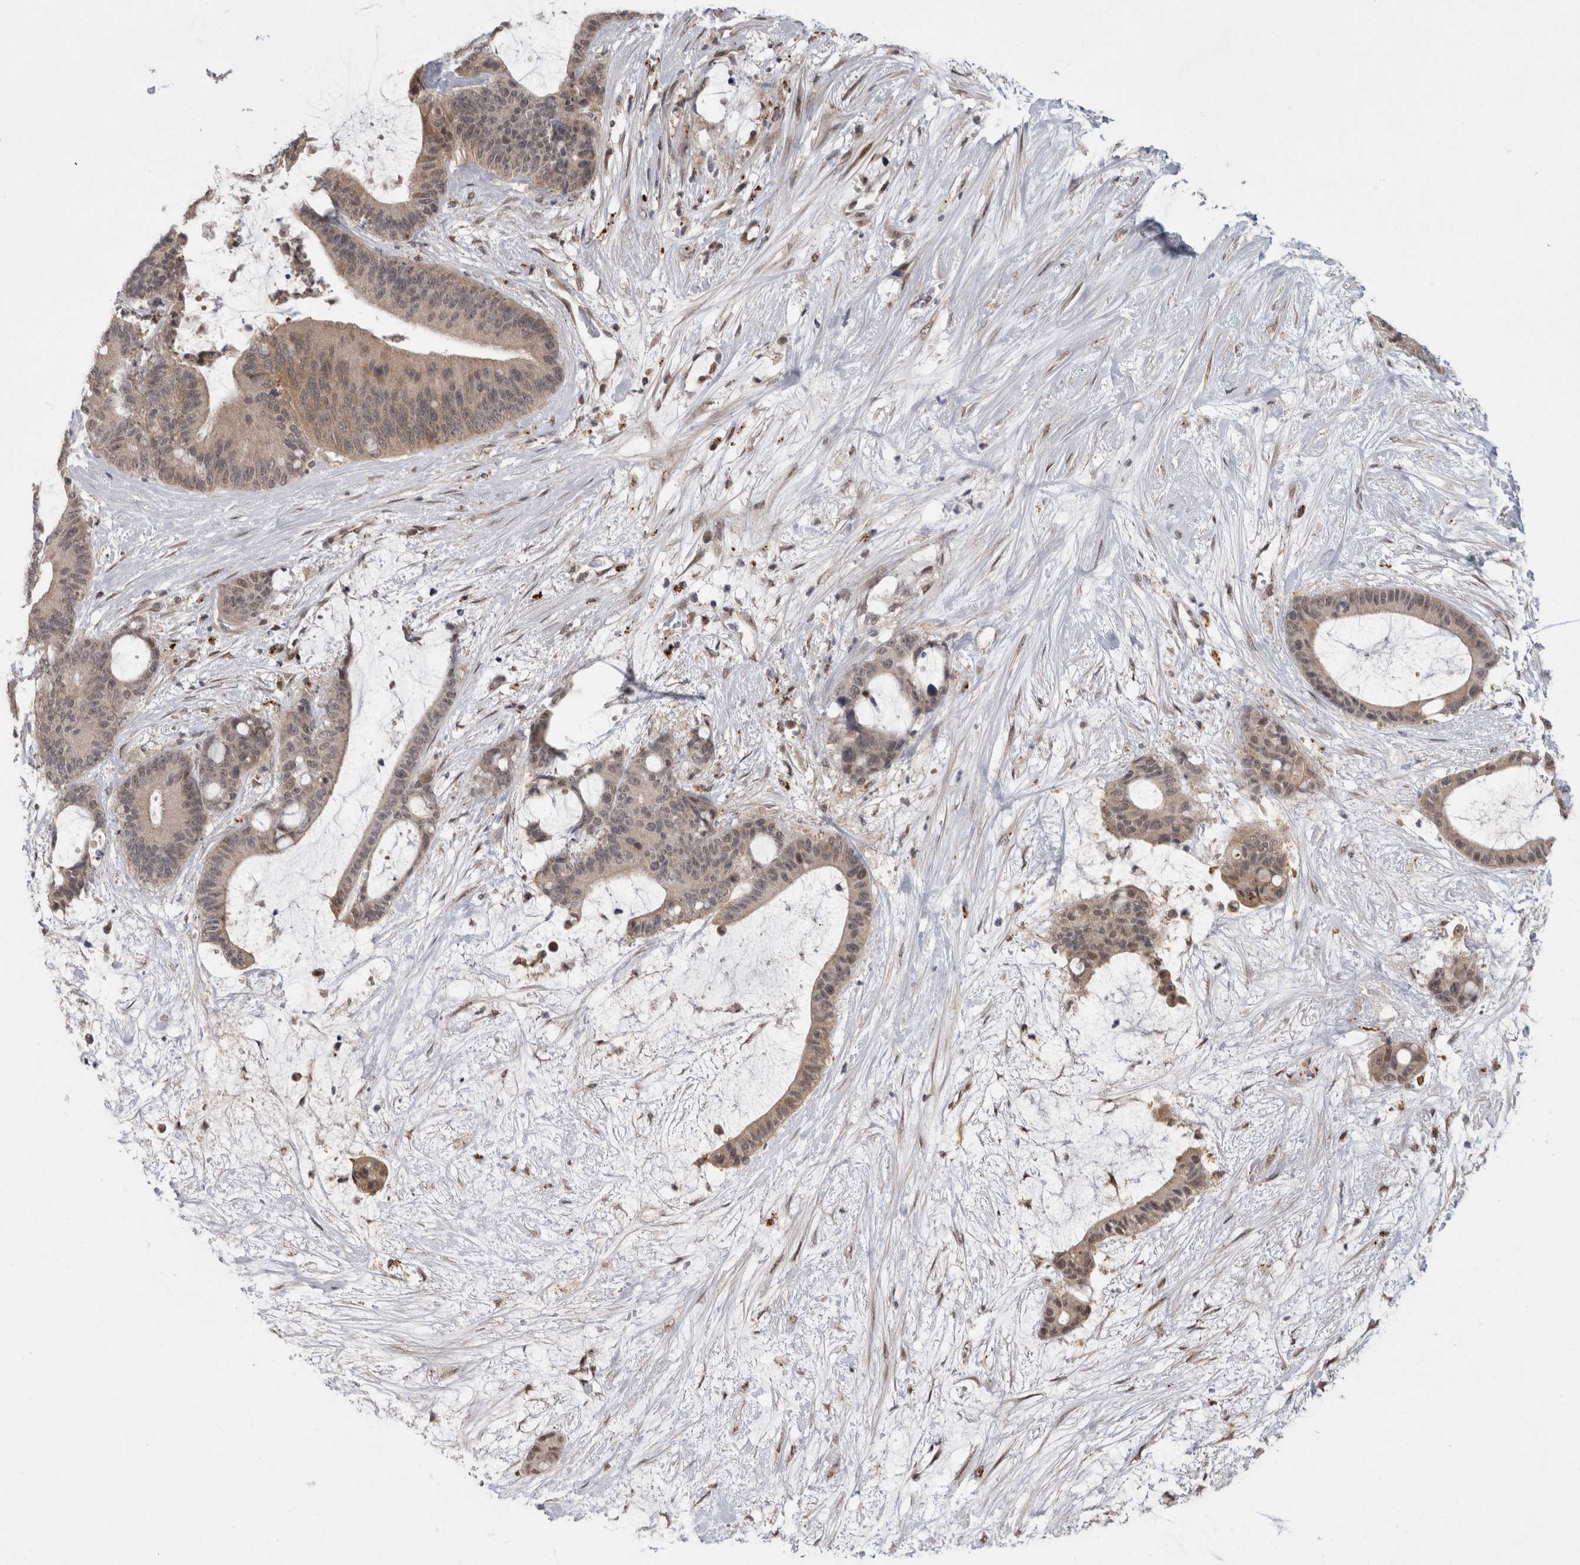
{"staining": {"intensity": "weak", "quantity": ">75%", "location": "cytoplasmic/membranous,nuclear"}, "tissue": "liver cancer", "cell_type": "Tumor cells", "image_type": "cancer", "snomed": [{"axis": "morphology", "description": "Cholangiocarcinoma"}, {"axis": "topography", "description": "Liver"}], "caption": "Human liver cancer (cholangiocarcinoma) stained with a brown dye displays weak cytoplasmic/membranous and nuclear positive positivity in about >75% of tumor cells.", "gene": "MTBP", "patient": {"sex": "female", "age": 73}}